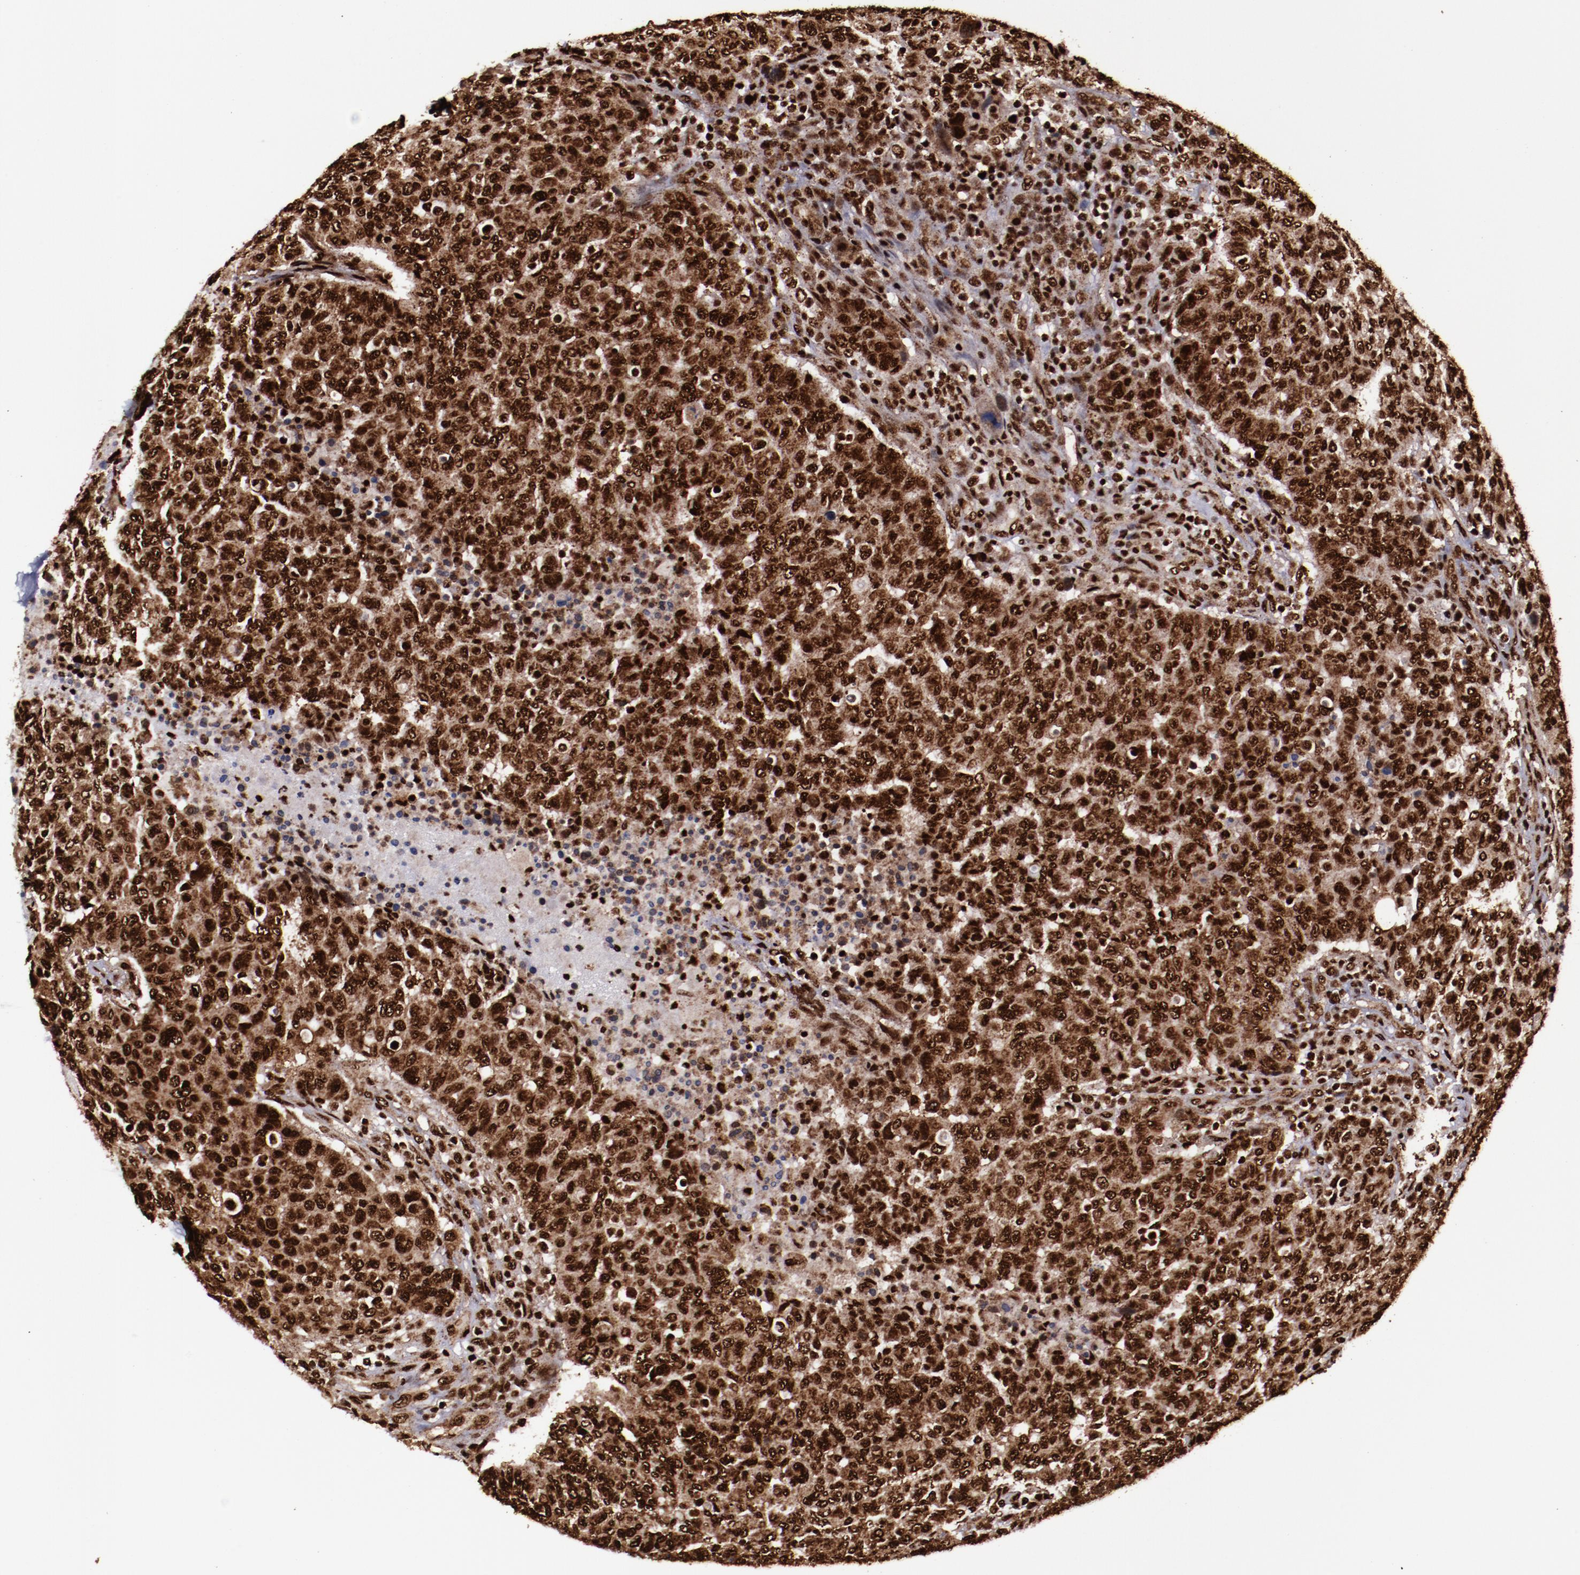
{"staining": {"intensity": "strong", "quantity": ">75%", "location": "cytoplasmic/membranous,nuclear"}, "tissue": "breast cancer", "cell_type": "Tumor cells", "image_type": "cancer", "snomed": [{"axis": "morphology", "description": "Duct carcinoma"}, {"axis": "topography", "description": "Breast"}], "caption": "DAB immunohistochemical staining of human infiltrating ductal carcinoma (breast) exhibits strong cytoplasmic/membranous and nuclear protein positivity in approximately >75% of tumor cells.", "gene": "SNW1", "patient": {"sex": "female", "age": 37}}